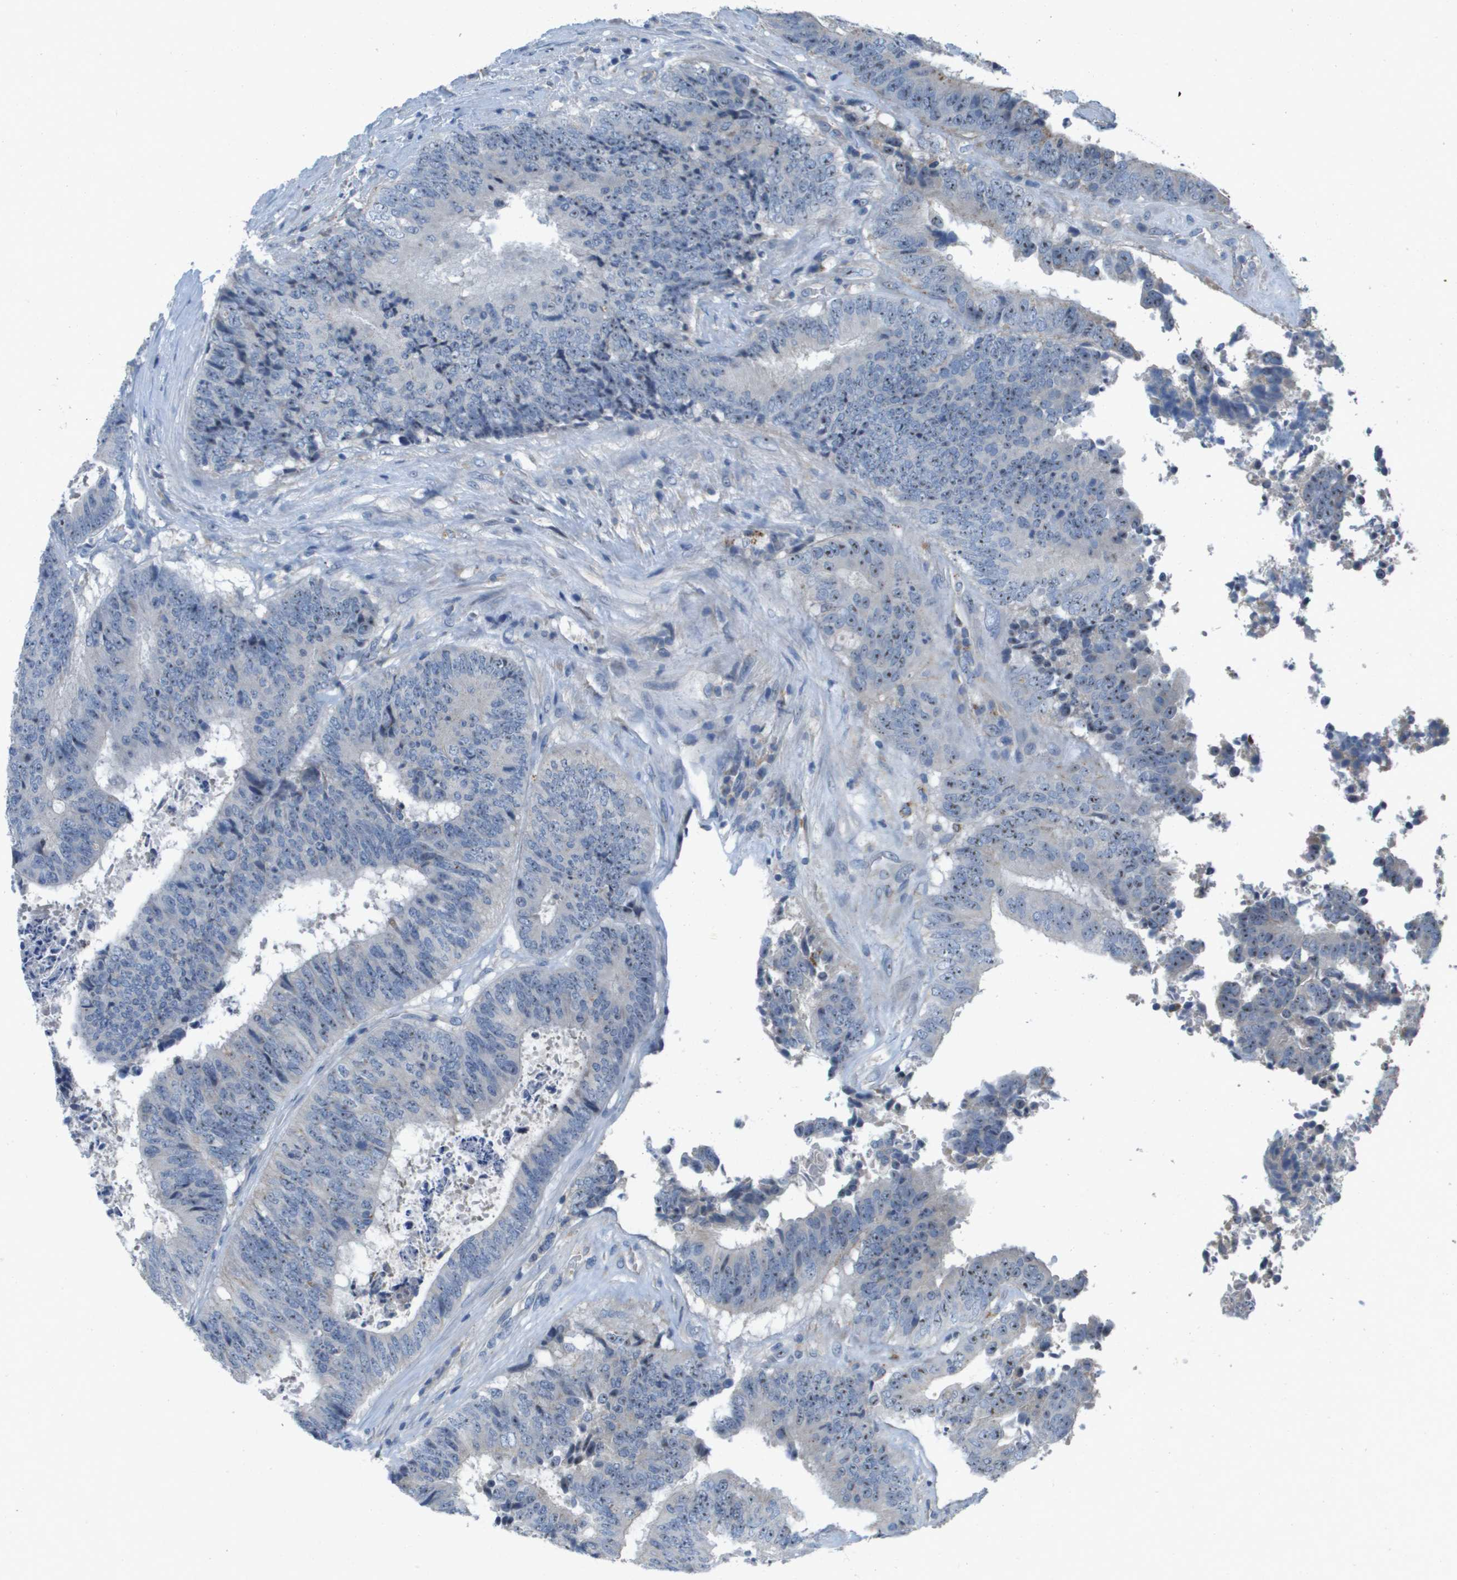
{"staining": {"intensity": "weak", "quantity": "<25%", "location": "nuclear"}, "tissue": "colorectal cancer", "cell_type": "Tumor cells", "image_type": "cancer", "snomed": [{"axis": "morphology", "description": "Adenocarcinoma, NOS"}, {"axis": "topography", "description": "Rectum"}], "caption": "The IHC histopathology image has no significant expression in tumor cells of colorectal cancer tissue.", "gene": "B3GNT5", "patient": {"sex": "male", "age": 72}}